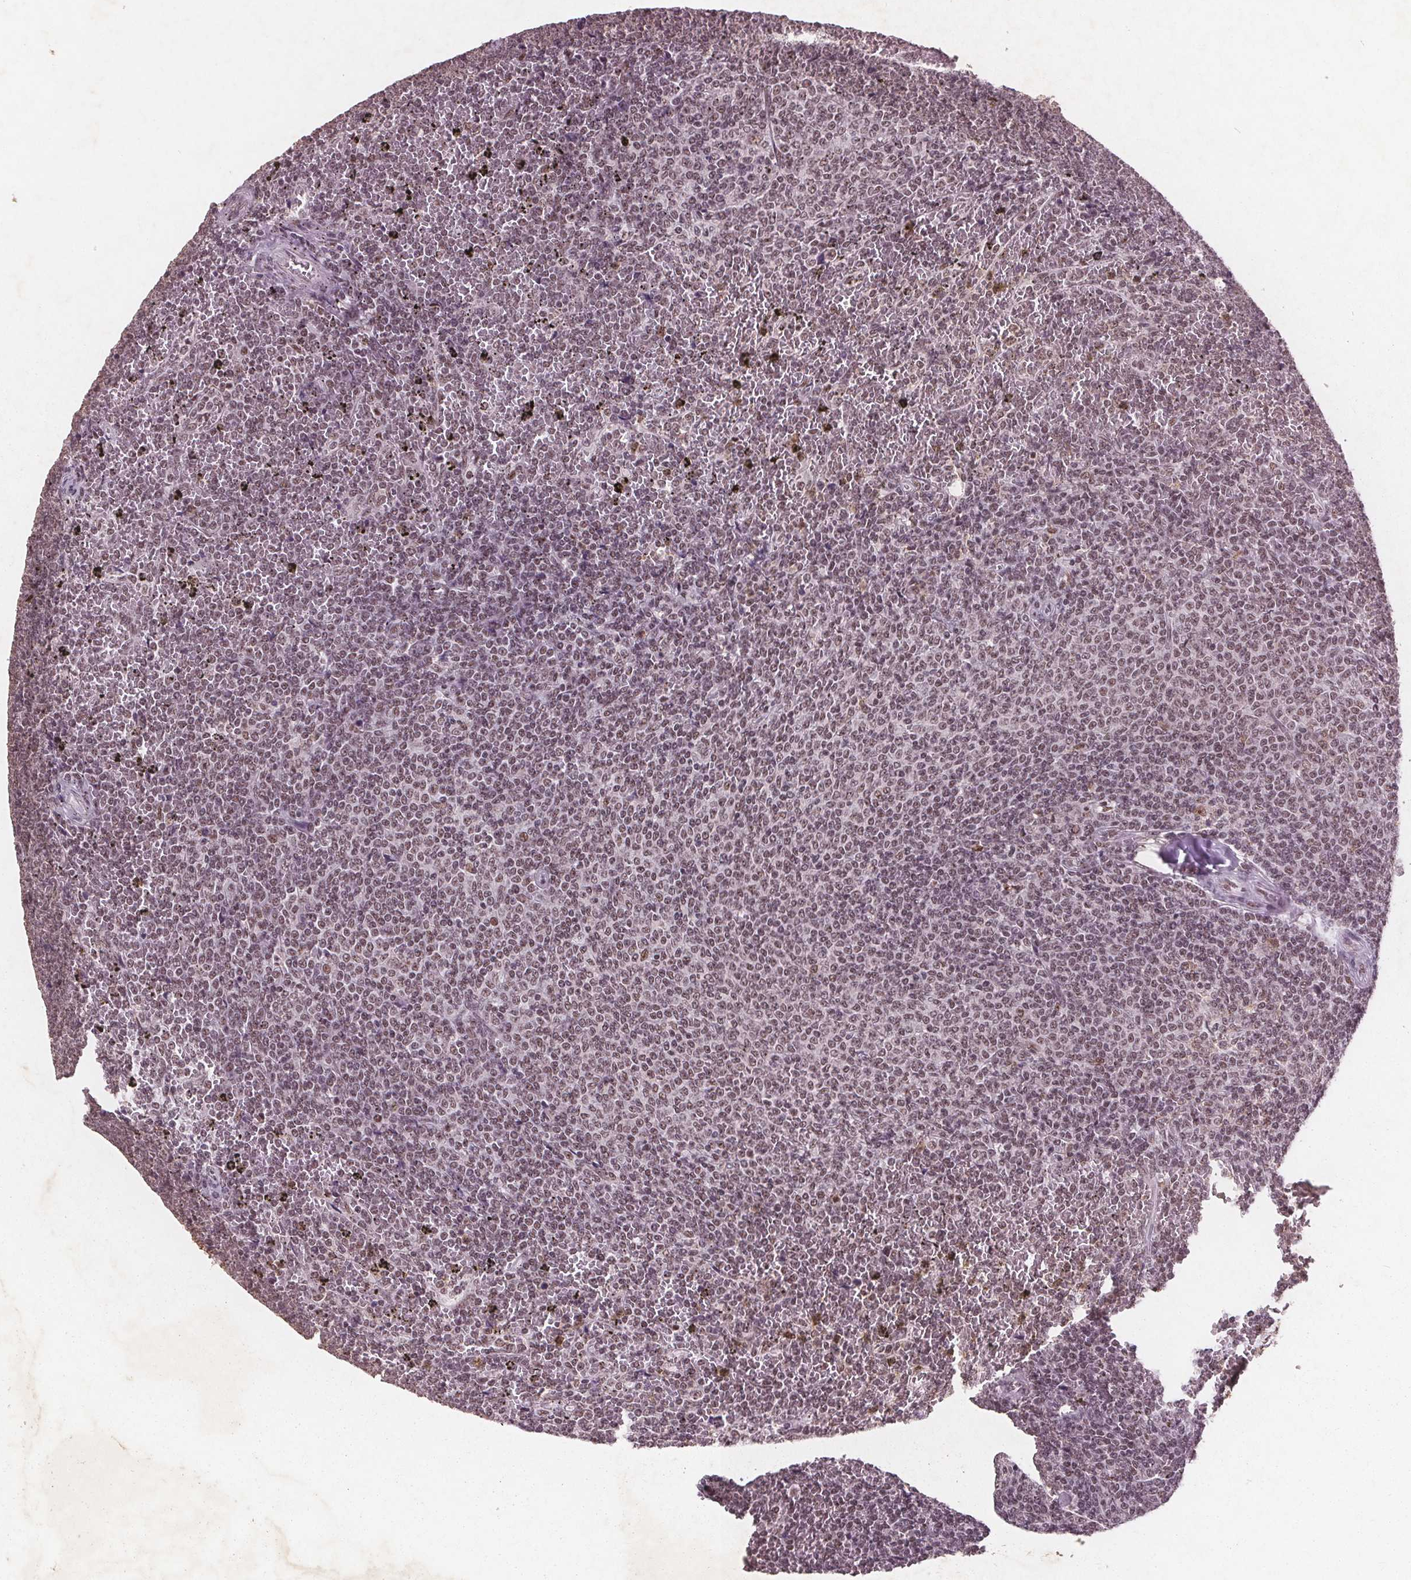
{"staining": {"intensity": "weak", "quantity": ">75%", "location": "nuclear"}, "tissue": "lymphoma", "cell_type": "Tumor cells", "image_type": "cancer", "snomed": [{"axis": "morphology", "description": "Malignant lymphoma, non-Hodgkin's type, Low grade"}, {"axis": "topography", "description": "Spleen"}], "caption": "Low-grade malignant lymphoma, non-Hodgkin's type stained with DAB IHC exhibits low levels of weak nuclear positivity in approximately >75% of tumor cells.", "gene": "RPS6KA2", "patient": {"sex": "female", "age": 77}}